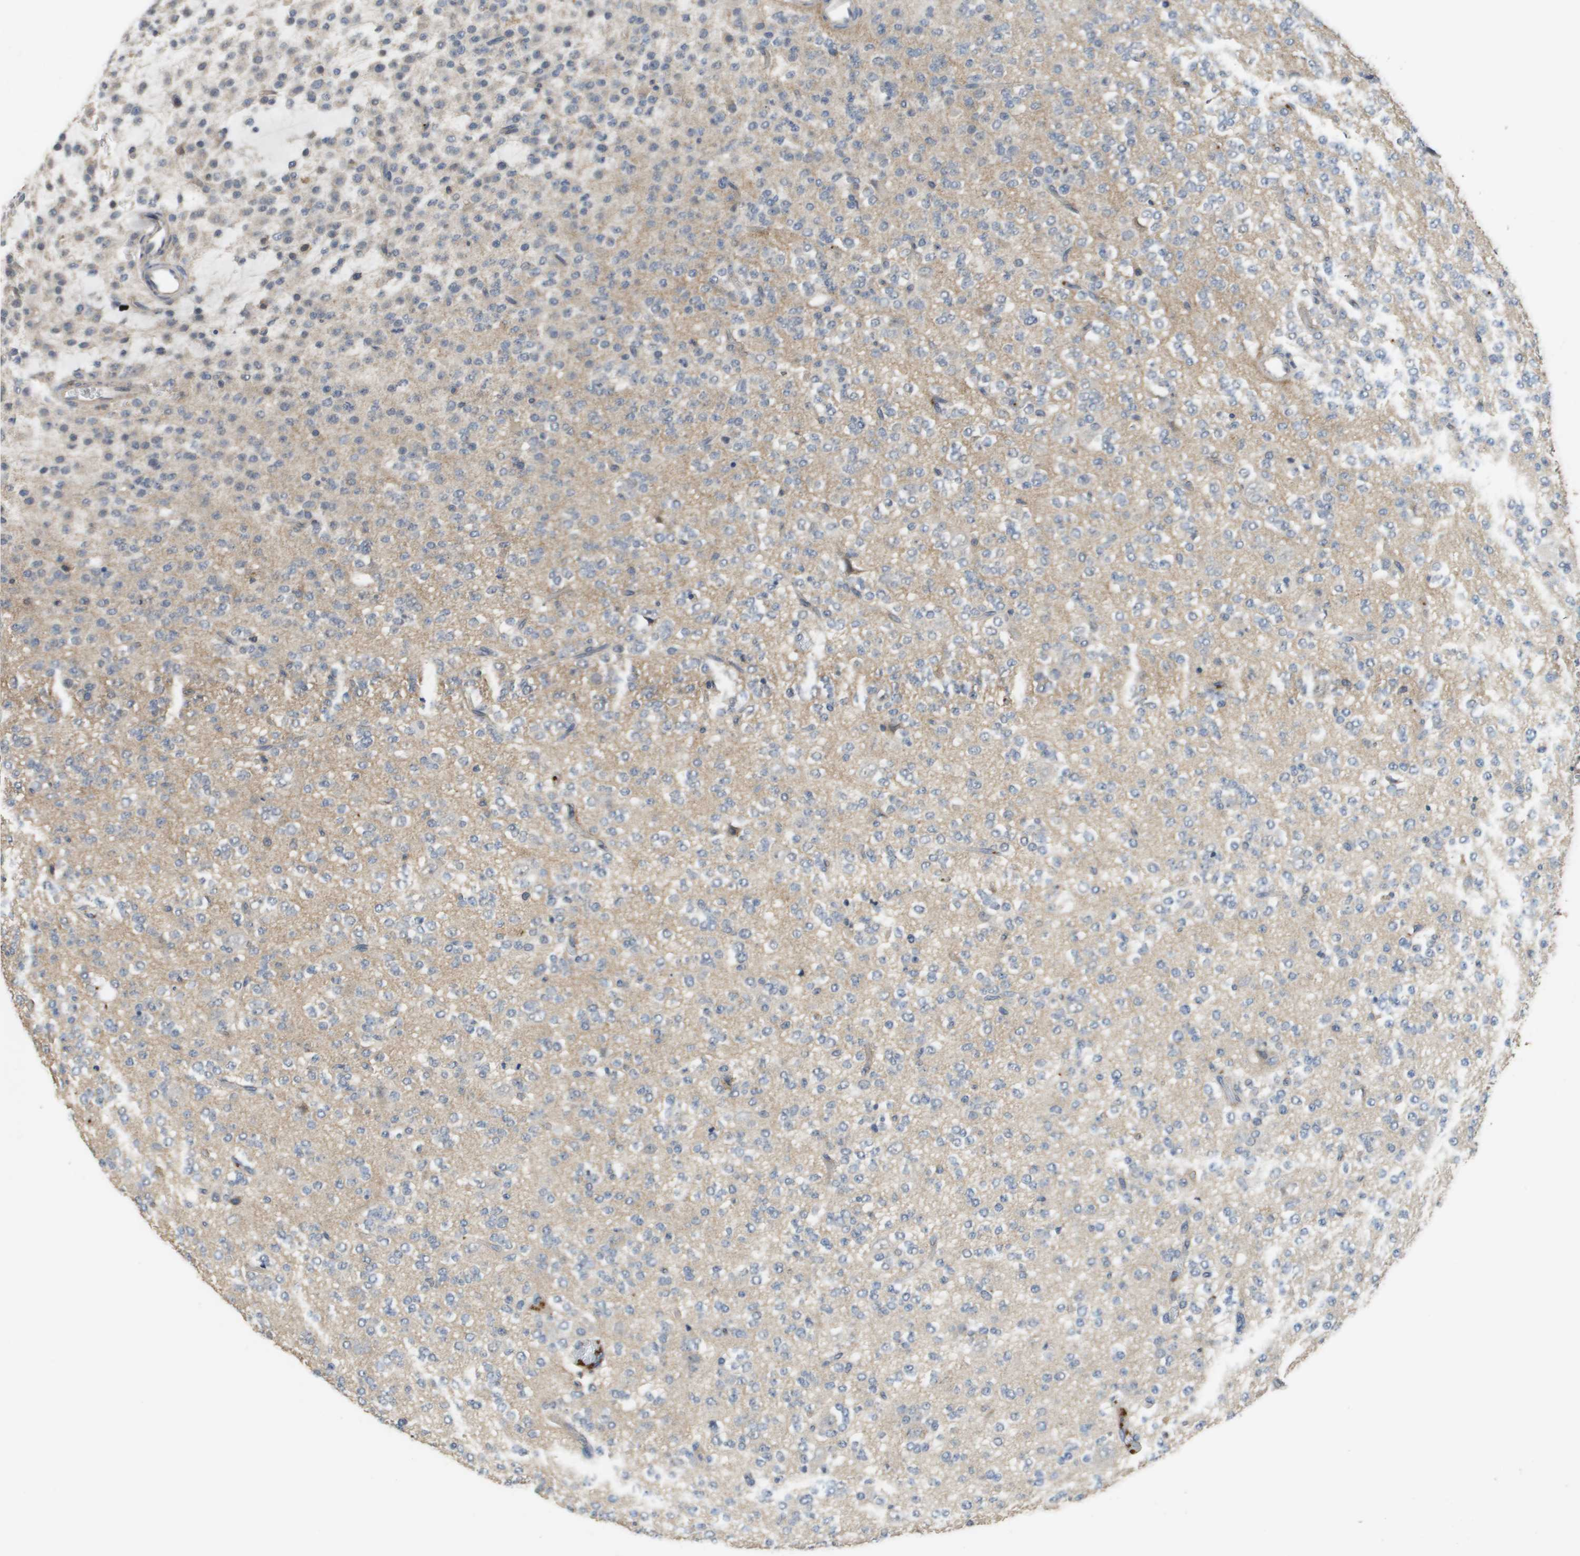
{"staining": {"intensity": "weak", "quantity": "<25%", "location": "cytoplasmic/membranous"}, "tissue": "glioma", "cell_type": "Tumor cells", "image_type": "cancer", "snomed": [{"axis": "morphology", "description": "Glioma, malignant, Low grade"}, {"axis": "topography", "description": "Brain"}], "caption": "This micrograph is of malignant low-grade glioma stained with immunohistochemistry to label a protein in brown with the nuclei are counter-stained blue. There is no positivity in tumor cells.", "gene": "RAB27B", "patient": {"sex": "male", "age": 38}}